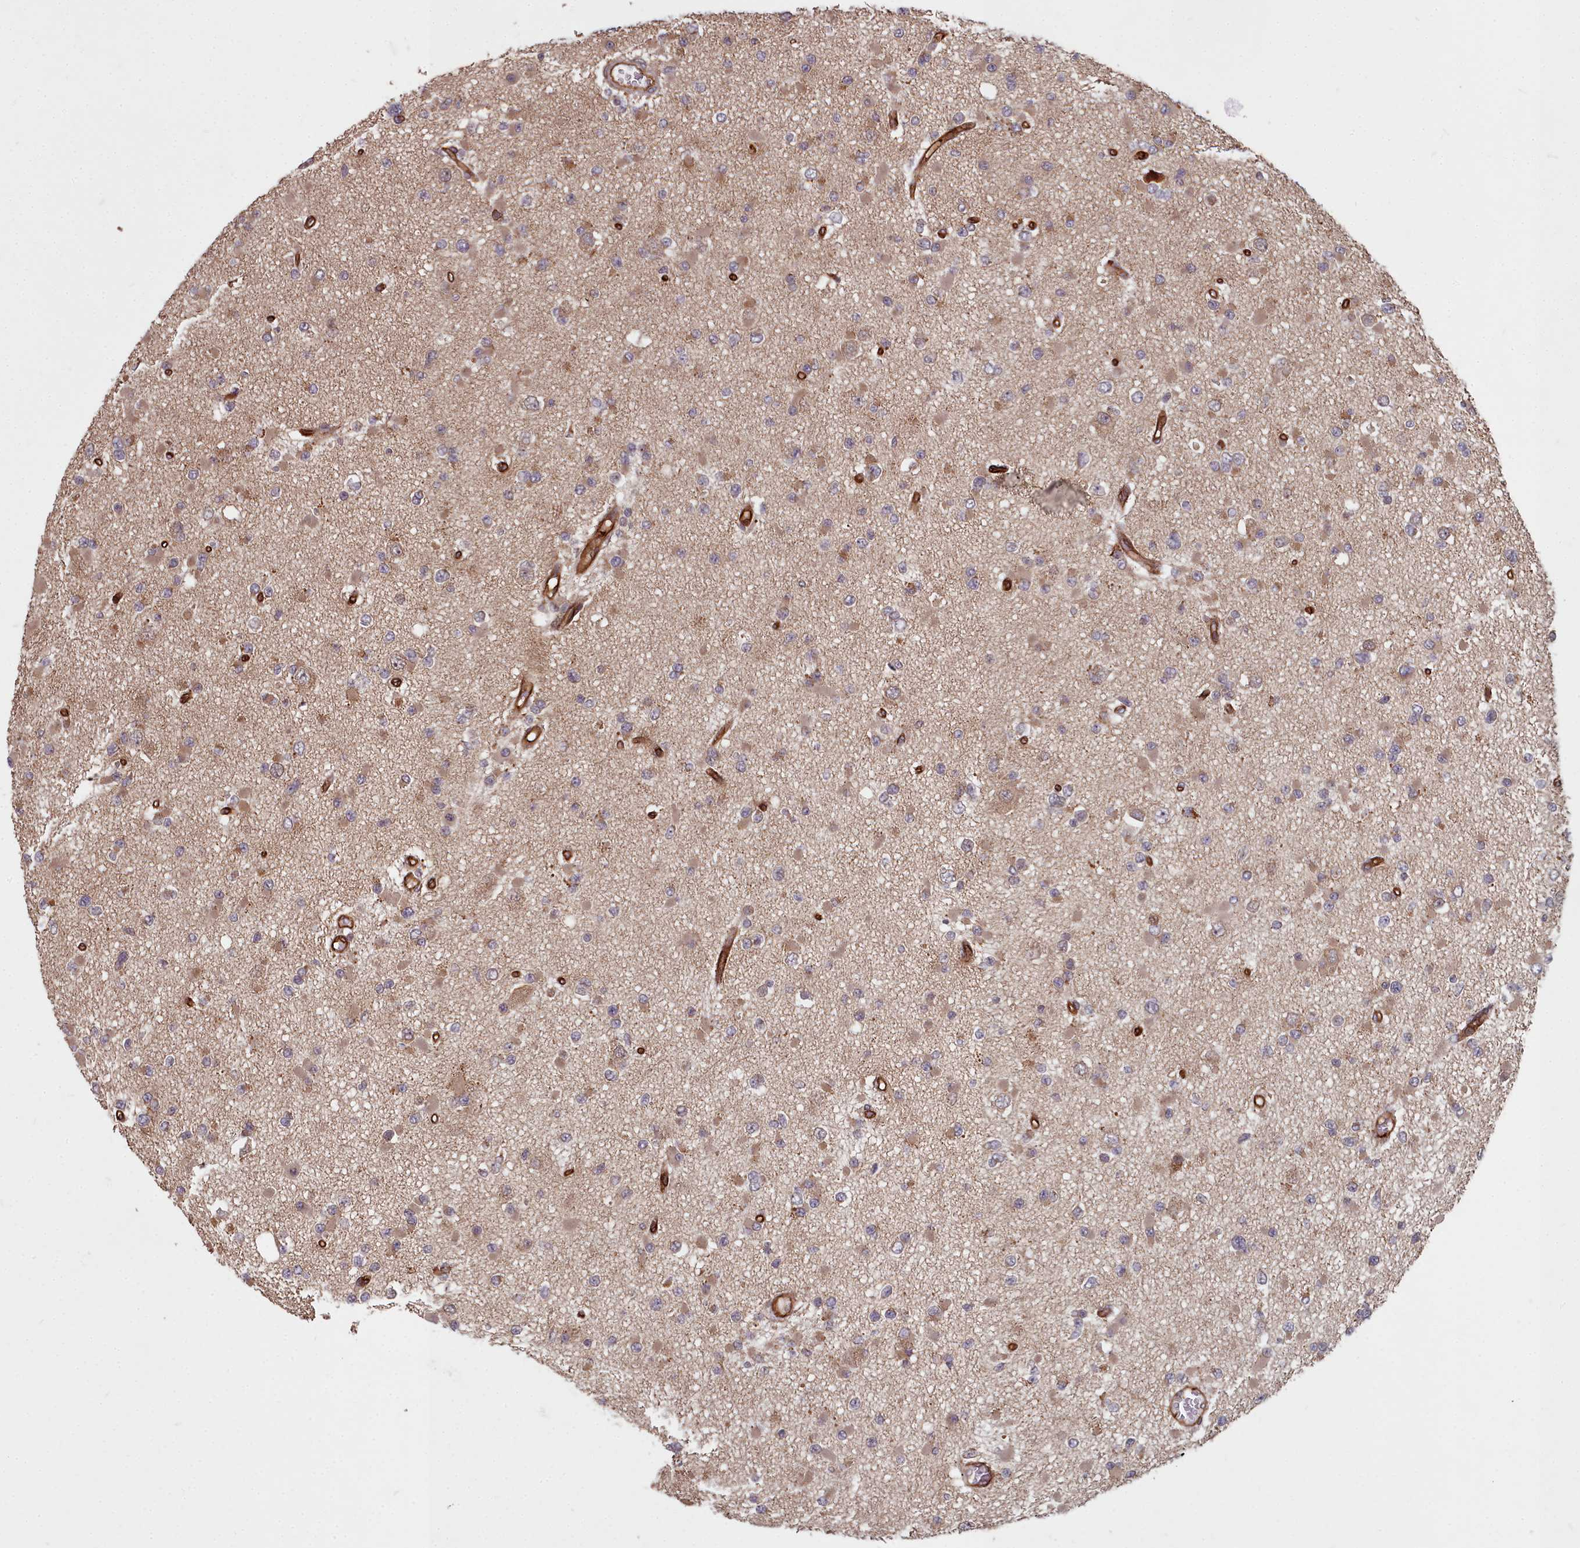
{"staining": {"intensity": "moderate", "quantity": "<25%", "location": "cytoplasmic/membranous"}, "tissue": "glioma", "cell_type": "Tumor cells", "image_type": "cancer", "snomed": [{"axis": "morphology", "description": "Glioma, malignant, Low grade"}, {"axis": "topography", "description": "Brain"}], "caption": "Human malignant low-grade glioma stained with a protein marker exhibits moderate staining in tumor cells.", "gene": "TSPYL4", "patient": {"sex": "female", "age": 22}}